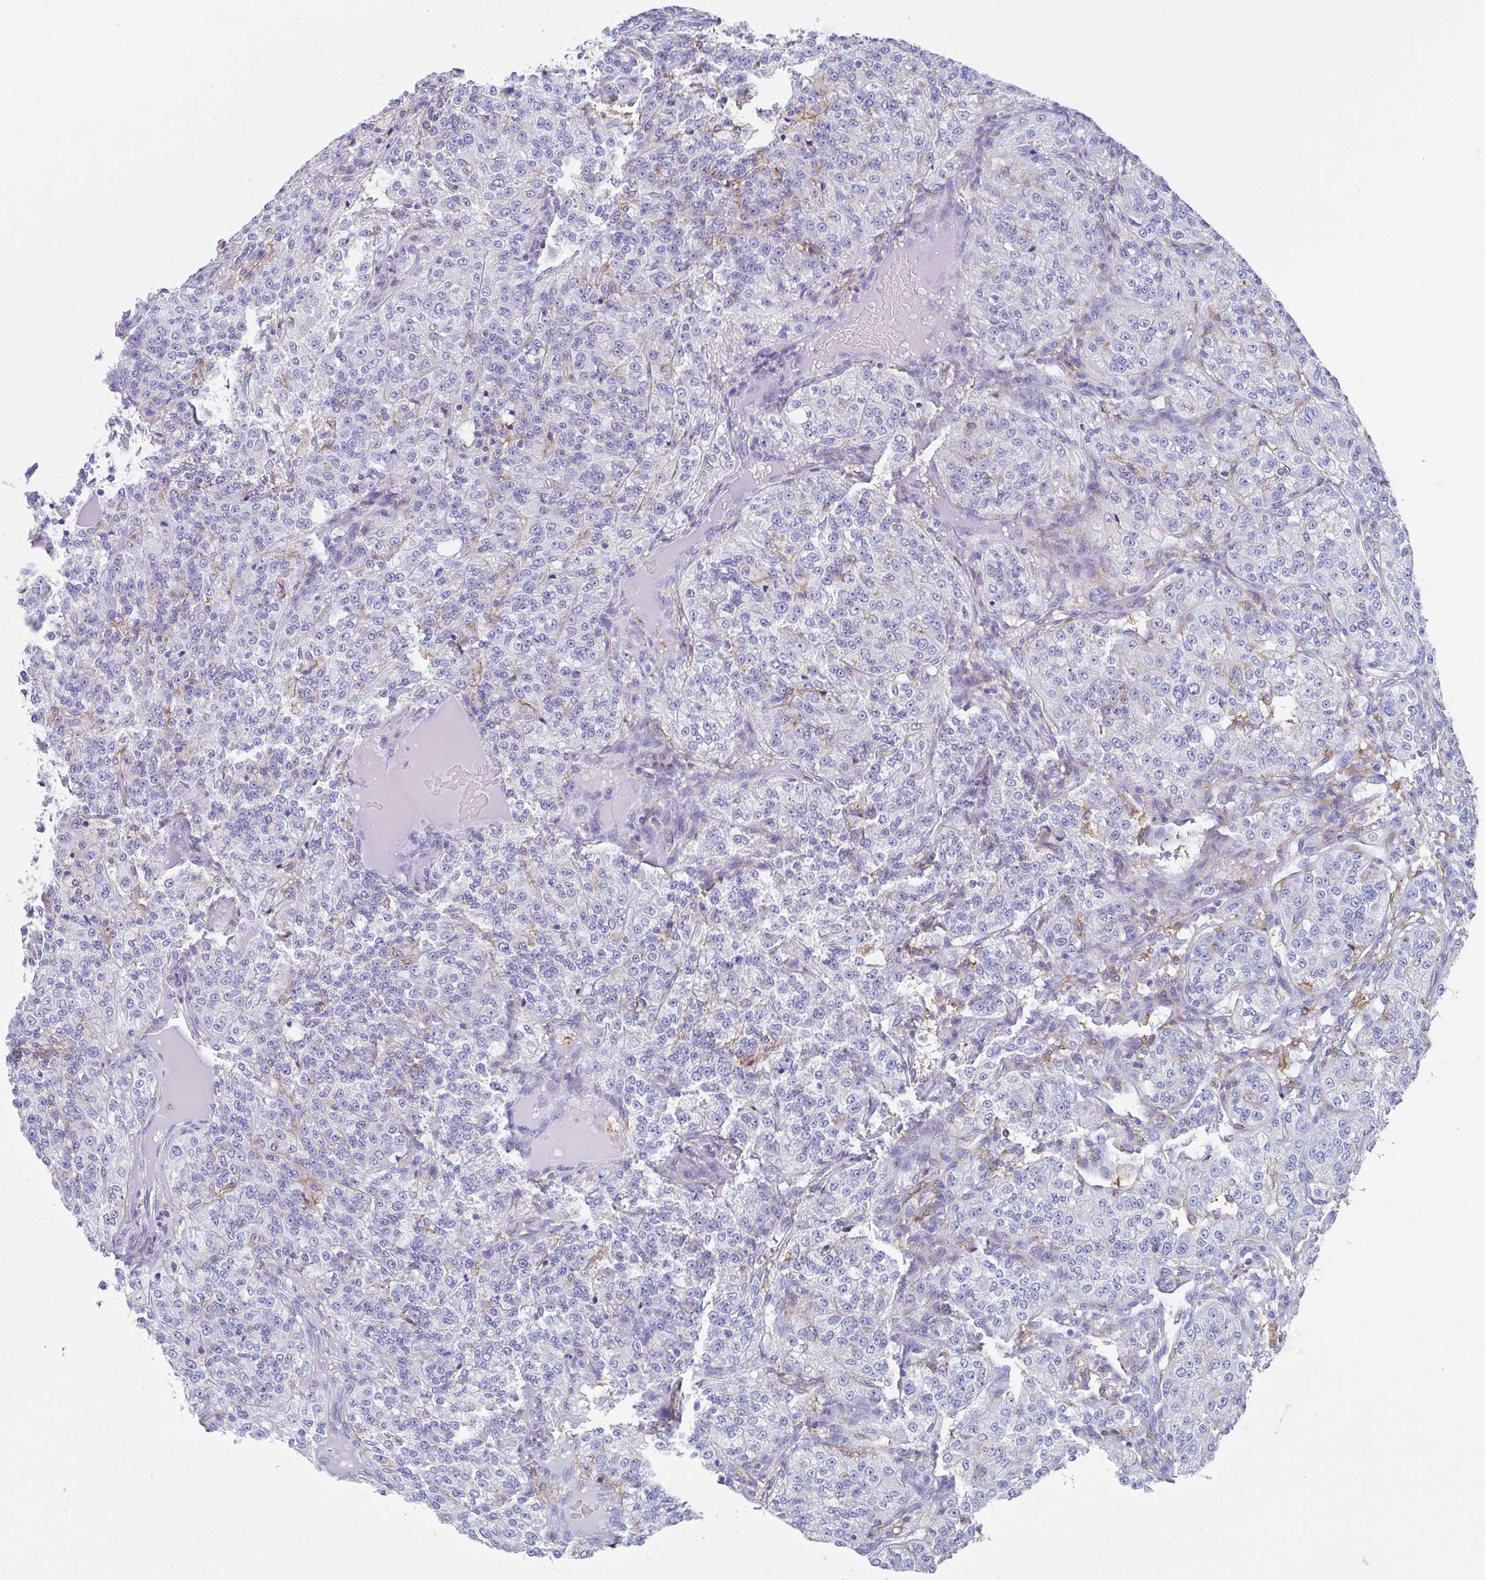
{"staining": {"intensity": "negative", "quantity": "none", "location": "none"}, "tissue": "renal cancer", "cell_type": "Tumor cells", "image_type": "cancer", "snomed": [{"axis": "morphology", "description": "Adenocarcinoma, NOS"}, {"axis": "topography", "description": "Kidney"}], "caption": "DAB (3,3'-diaminobenzidine) immunohistochemical staining of renal cancer demonstrates no significant expression in tumor cells.", "gene": "FCGR3A", "patient": {"sex": "female", "age": 63}}